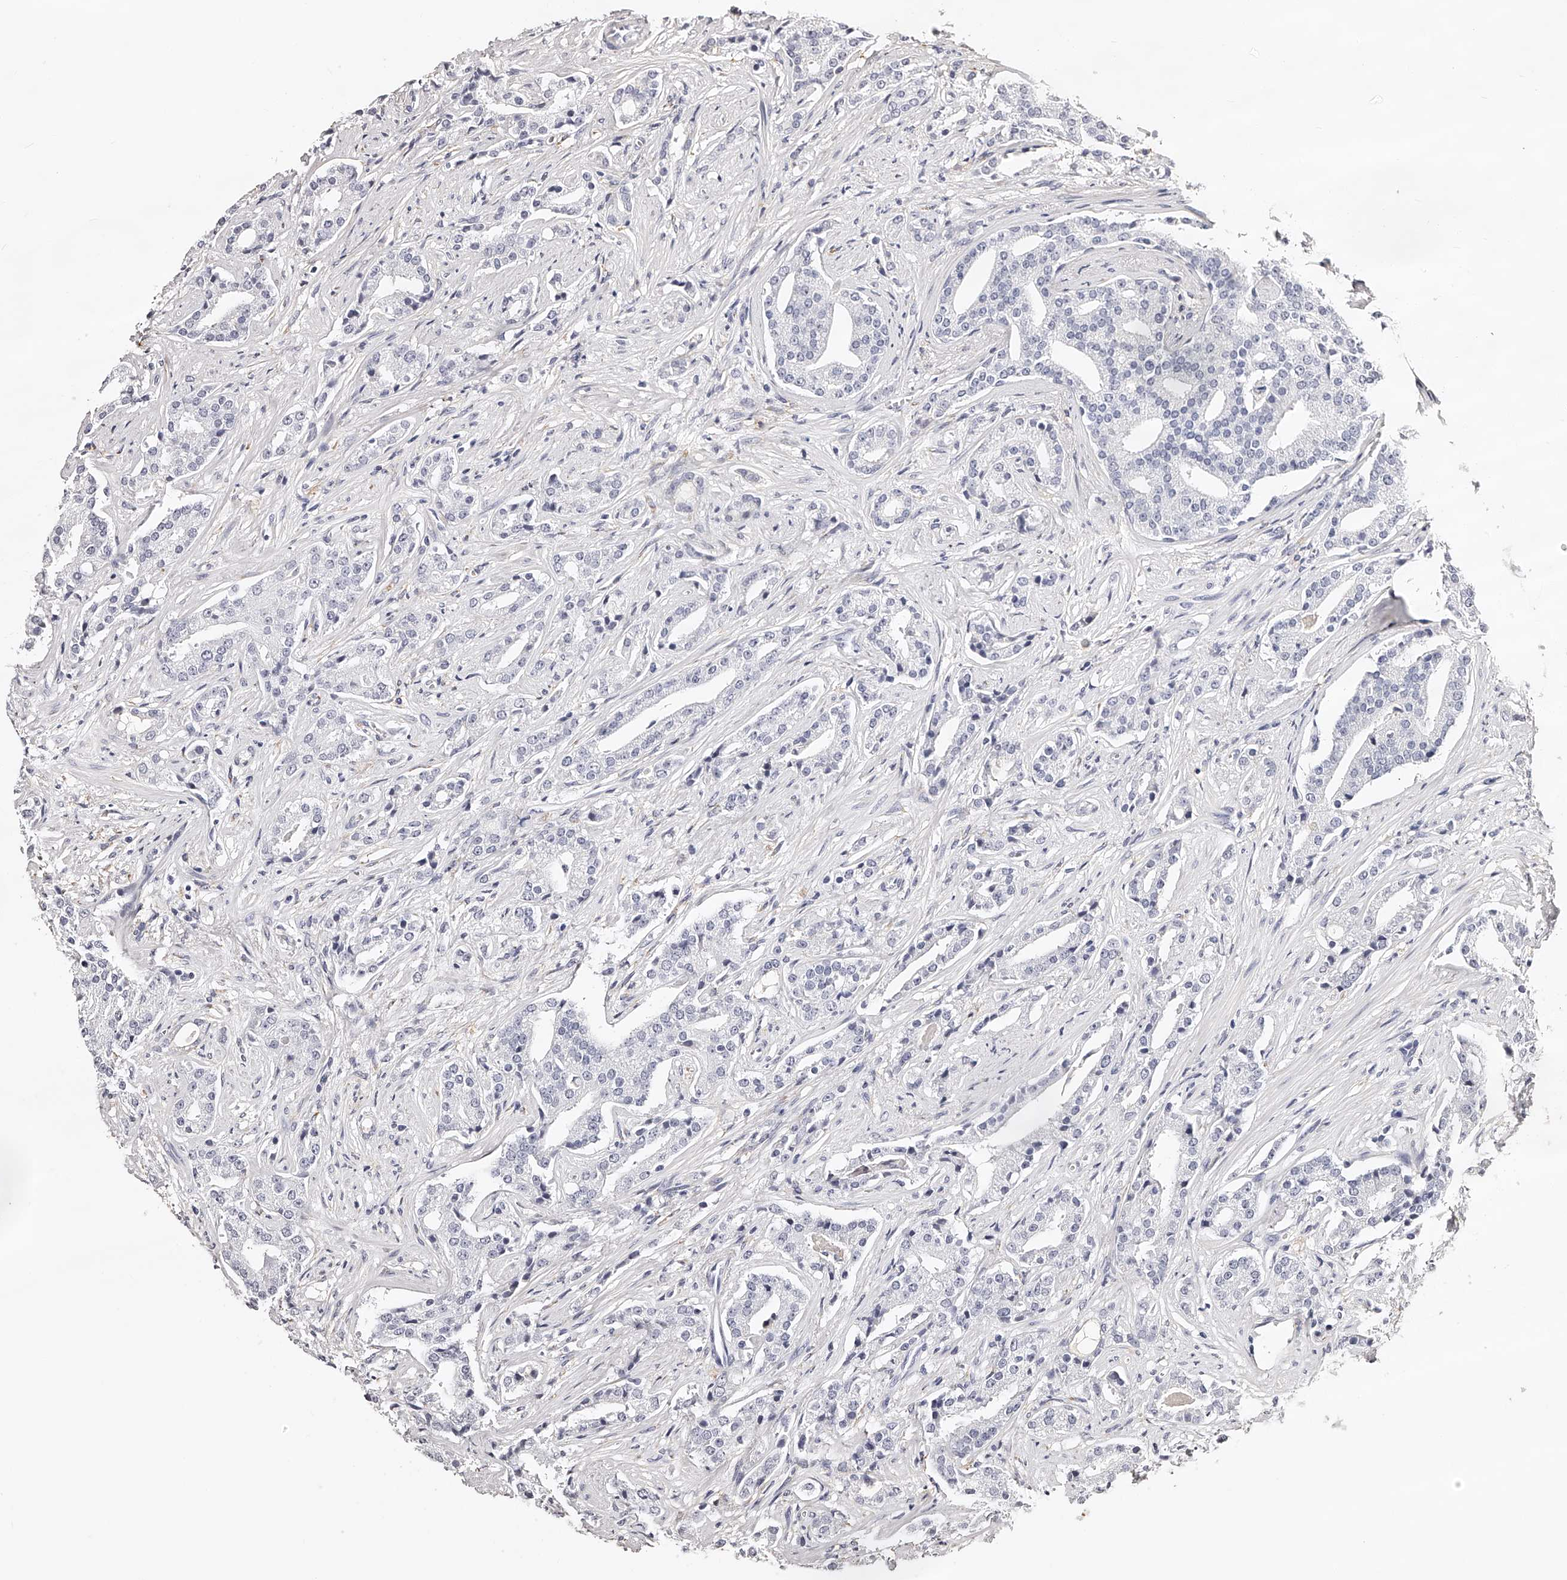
{"staining": {"intensity": "negative", "quantity": "none", "location": "none"}, "tissue": "prostate cancer", "cell_type": "Tumor cells", "image_type": "cancer", "snomed": [{"axis": "morphology", "description": "Adenocarcinoma, Low grade"}, {"axis": "topography", "description": "Prostate"}], "caption": "Image shows no protein staining in tumor cells of adenocarcinoma (low-grade) (prostate) tissue. (Immunohistochemistry (ihc), brightfield microscopy, high magnification).", "gene": "CD82", "patient": {"sex": "male", "age": 67}}